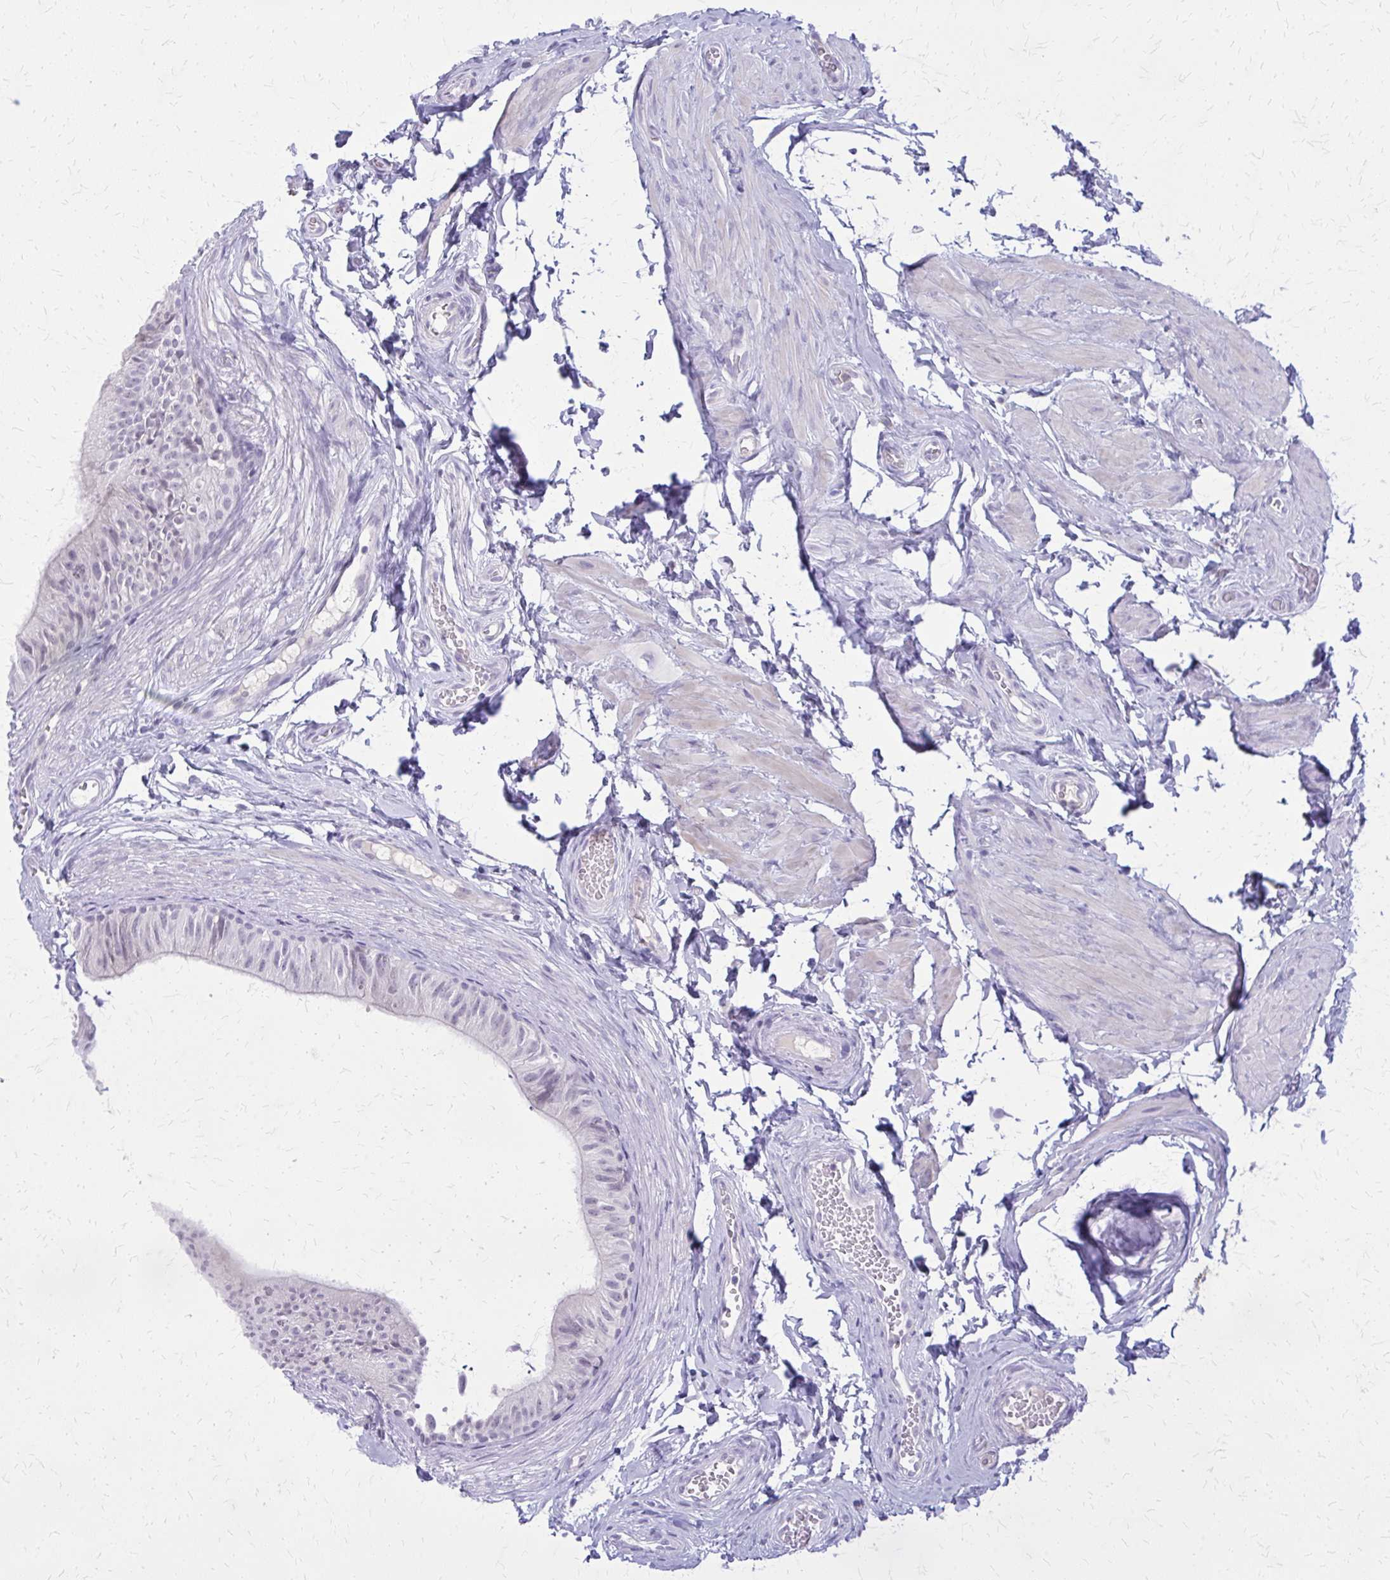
{"staining": {"intensity": "negative", "quantity": "none", "location": "none"}, "tissue": "epididymis", "cell_type": "Glandular cells", "image_type": "normal", "snomed": [{"axis": "morphology", "description": "Normal tissue, NOS"}, {"axis": "topography", "description": "Epididymis, spermatic cord, NOS"}, {"axis": "topography", "description": "Epididymis"}, {"axis": "topography", "description": "Peripheral nerve tissue"}], "caption": "Immunohistochemical staining of benign human epididymis shows no significant expression in glandular cells.", "gene": "GLRX", "patient": {"sex": "male", "age": 29}}